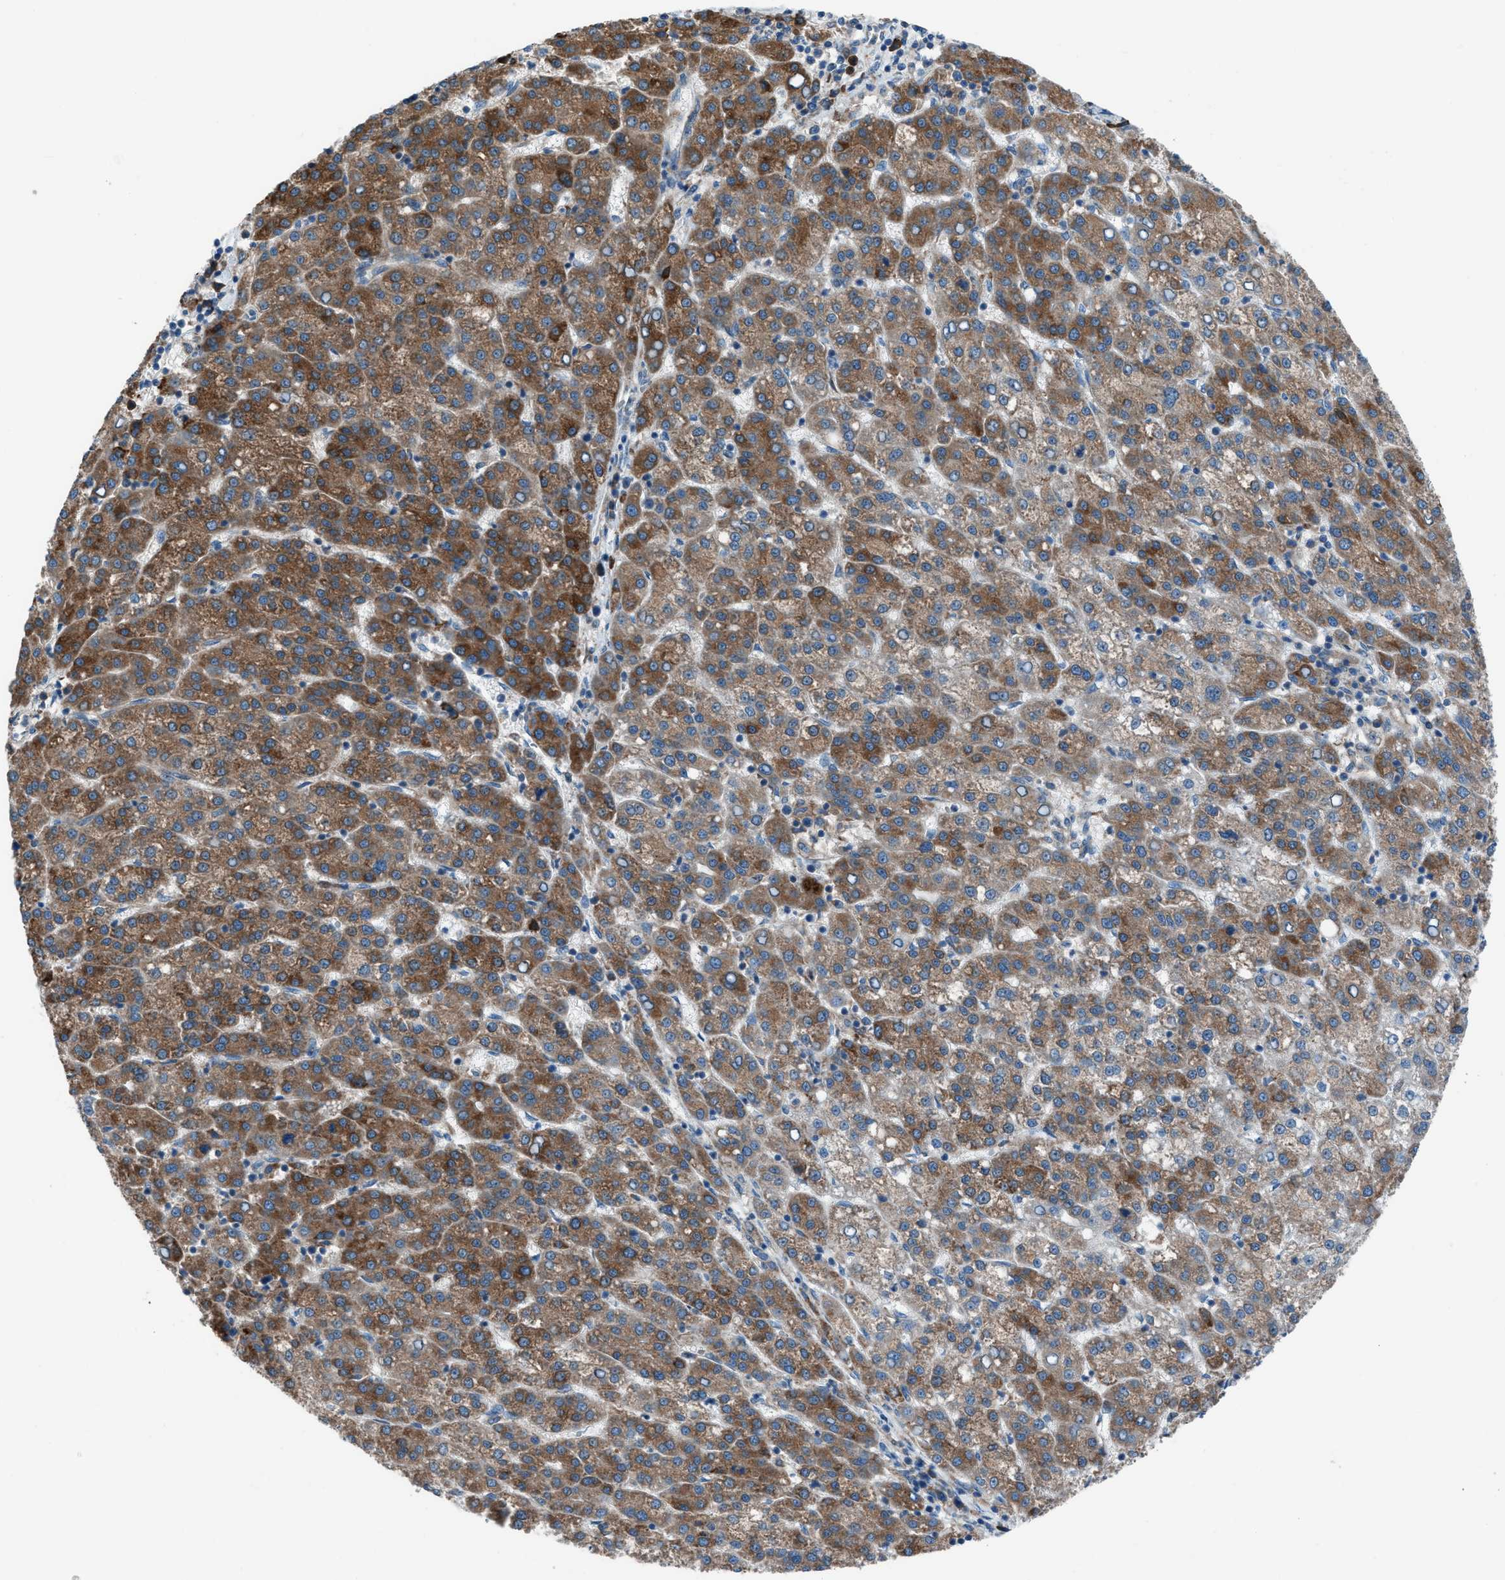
{"staining": {"intensity": "moderate", "quantity": ">75%", "location": "cytoplasmic/membranous"}, "tissue": "liver cancer", "cell_type": "Tumor cells", "image_type": "cancer", "snomed": [{"axis": "morphology", "description": "Carcinoma, Hepatocellular, NOS"}, {"axis": "topography", "description": "Liver"}], "caption": "Liver hepatocellular carcinoma stained for a protein (brown) reveals moderate cytoplasmic/membranous positive expression in approximately >75% of tumor cells.", "gene": "HEG1", "patient": {"sex": "female", "age": 58}}